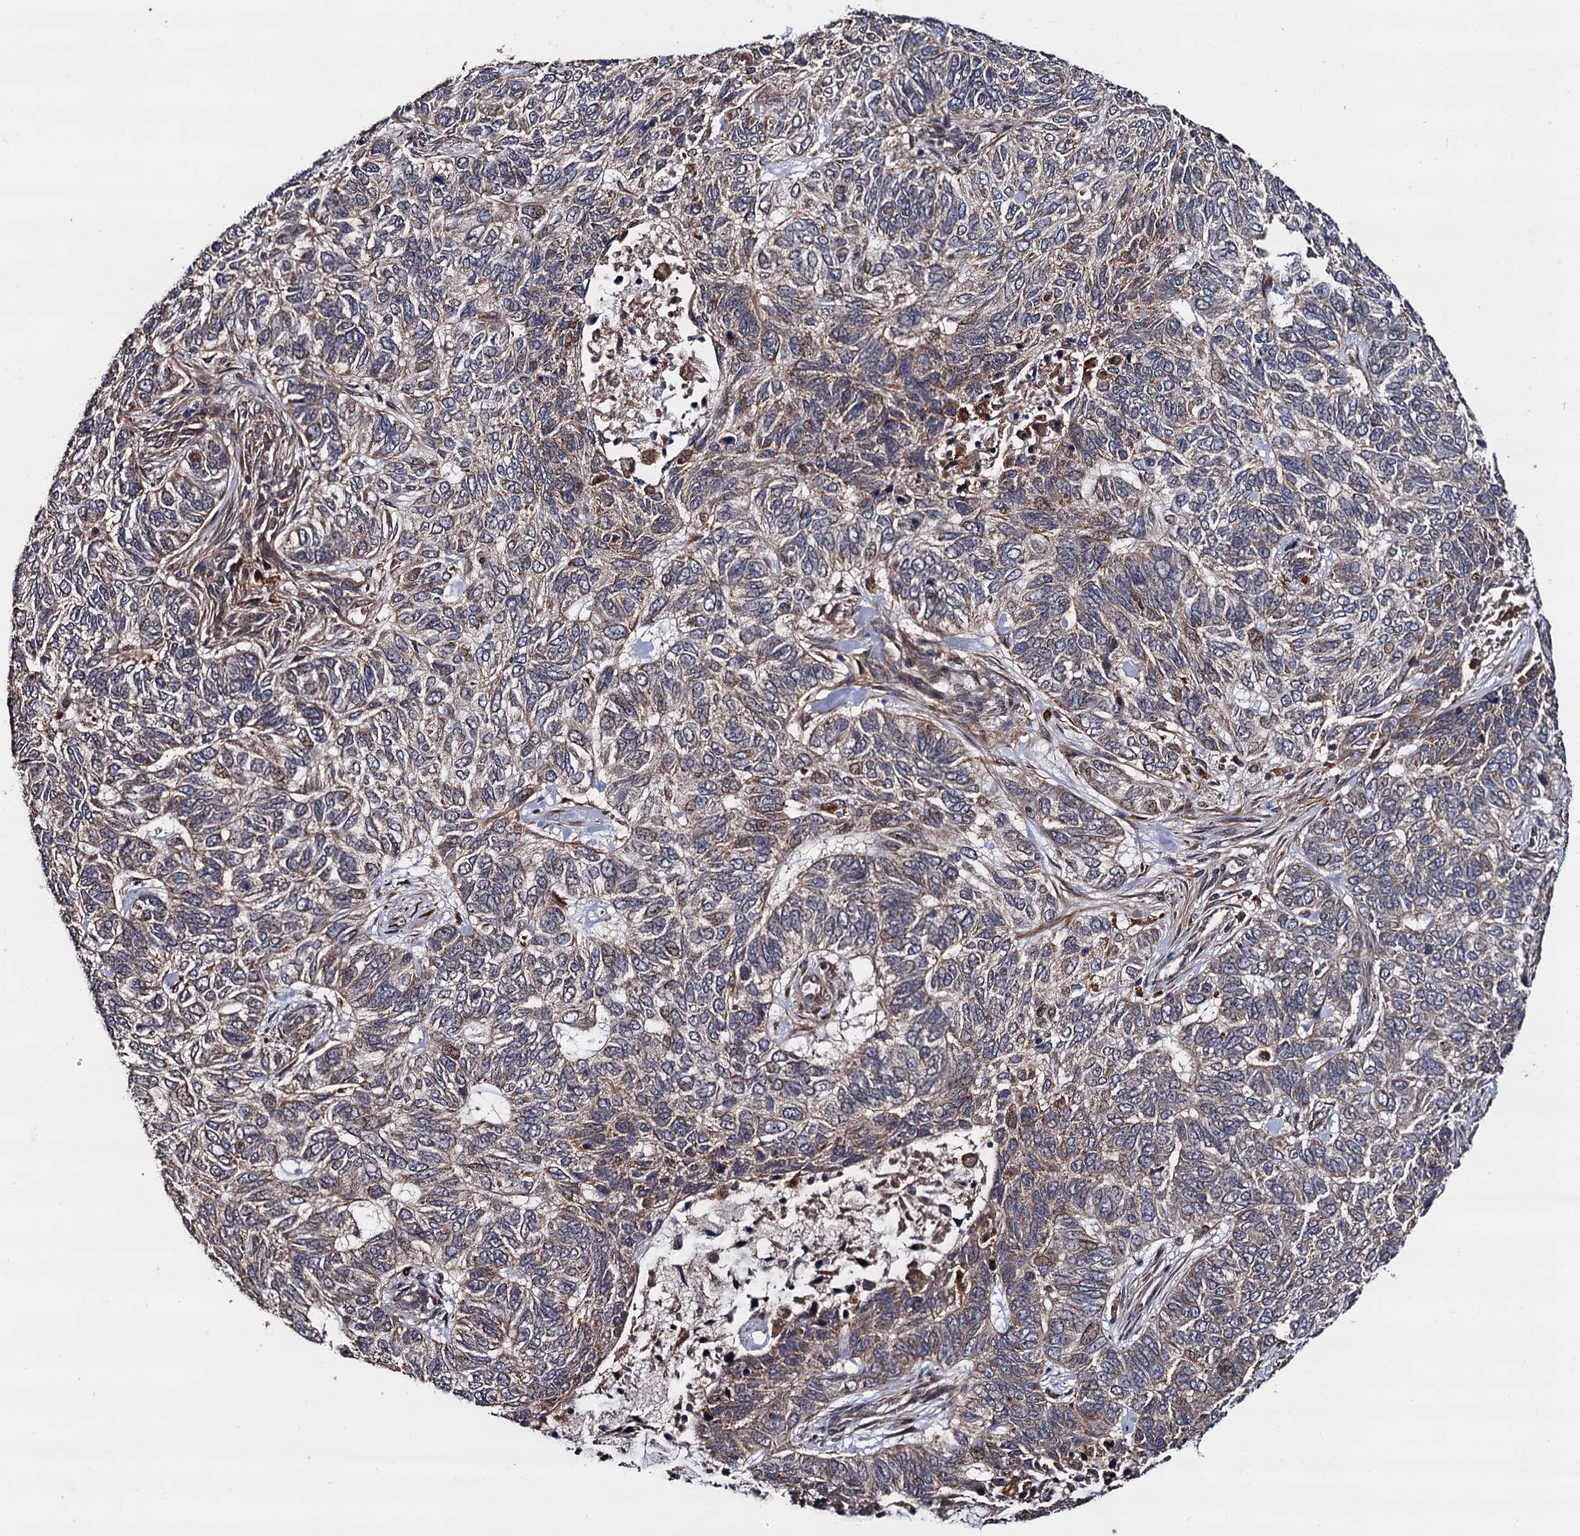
{"staining": {"intensity": "weak", "quantity": "<25%", "location": "cytoplasmic/membranous"}, "tissue": "skin cancer", "cell_type": "Tumor cells", "image_type": "cancer", "snomed": [{"axis": "morphology", "description": "Basal cell carcinoma"}, {"axis": "topography", "description": "Skin"}], "caption": "This is an immunohistochemistry (IHC) histopathology image of skin cancer. There is no expression in tumor cells.", "gene": "FSIP1", "patient": {"sex": "female", "age": 65}}